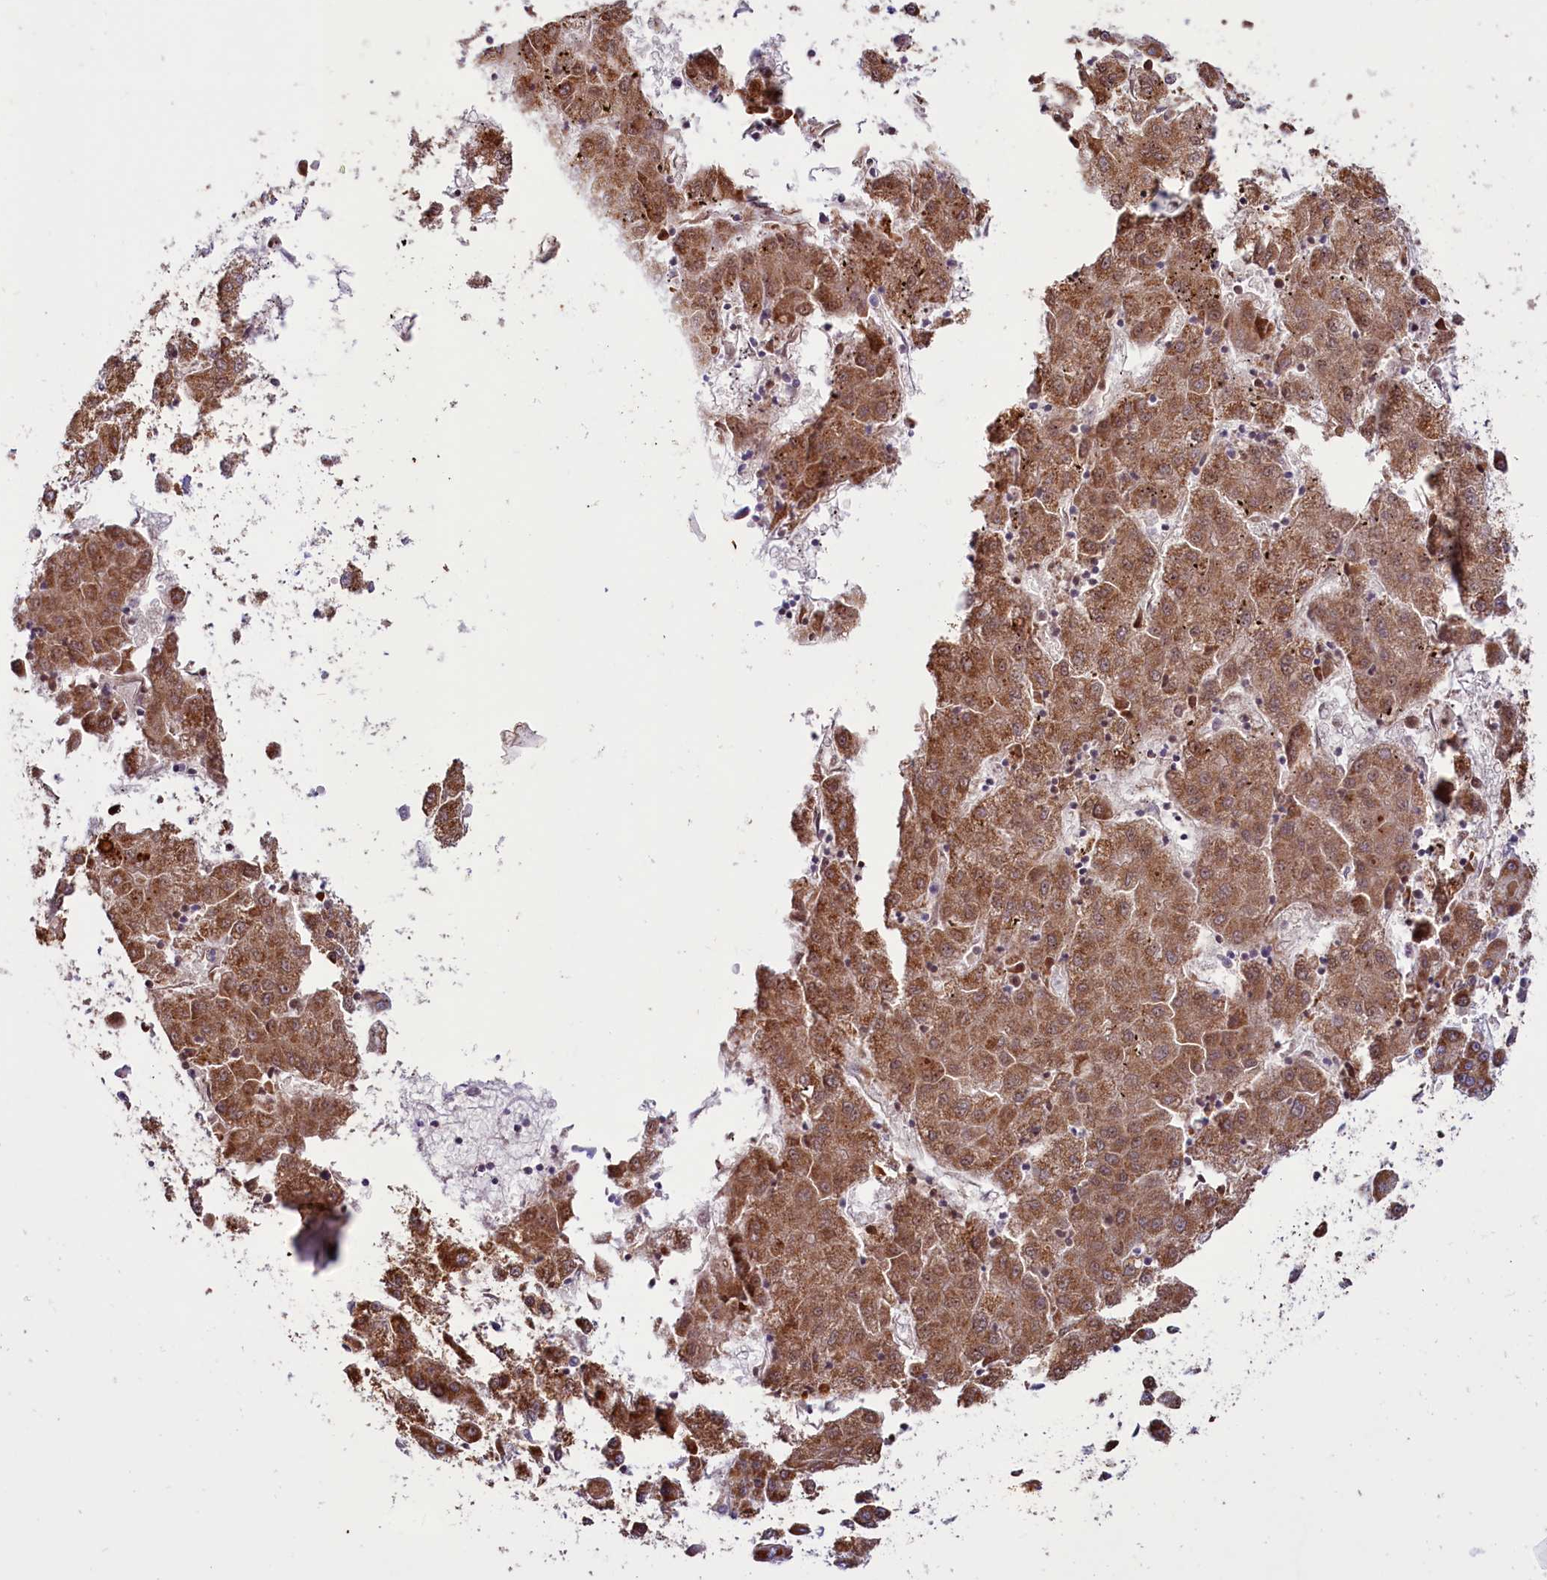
{"staining": {"intensity": "moderate", "quantity": ">75%", "location": "cytoplasmic/membranous"}, "tissue": "liver cancer", "cell_type": "Tumor cells", "image_type": "cancer", "snomed": [{"axis": "morphology", "description": "Carcinoma, Hepatocellular, NOS"}, {"axis": "topography", "description": "Liver"}], "caption": "This photomicrograph exhibits immunohistochemistry (IHC) staining of liver cancer (hepatocellular carcinoma), with medium moderate cytoplasmic/membranous expression in about >75% of tumor cells.", "gene": "PHC3", "patient": {"sex": "male", "age": 72}}